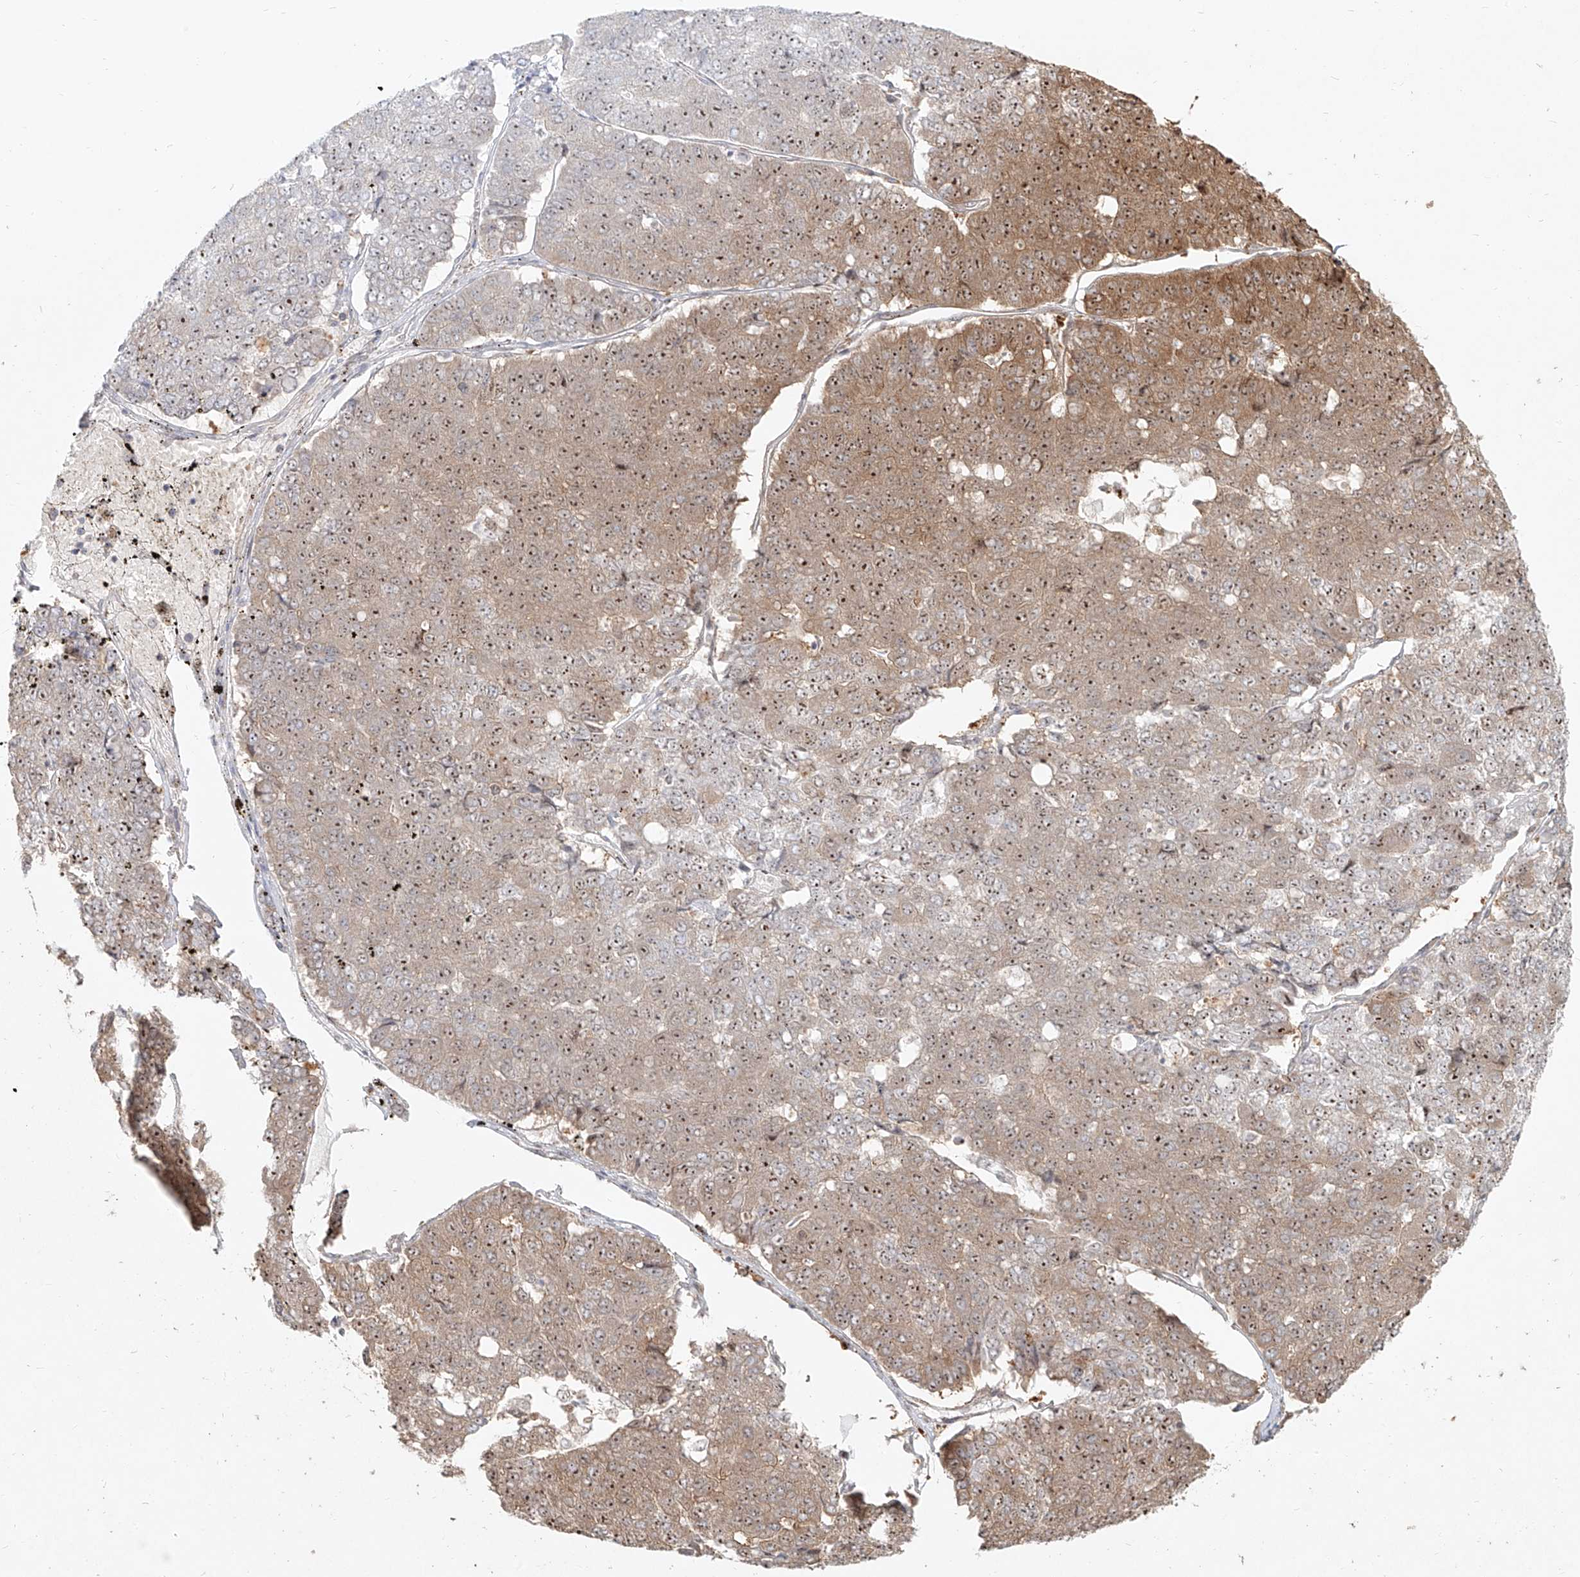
{"staining": {"intensity": "moderate", "quantity": ">75%", "location": "cytoplasmic/membranous,nuclear"}, "tissue": "pancreatic cancer", "cell_type": "Tumor cells", "image_type": "cancer", "snomed": [{"axis": "morphology", "description": "Adenocarcinoma, NOS"}, {"axis": "topography", "description": "Pancreas"}], "caption": "Human adenocarcinoma (pancreatic) stained with a brown dye exhibits moderate cytoplasmic/membranous and nuclear positive staining in about >75% of tumor cells.", "gene": "BYSL", "patient": {"sex": "male", "age": 50}}